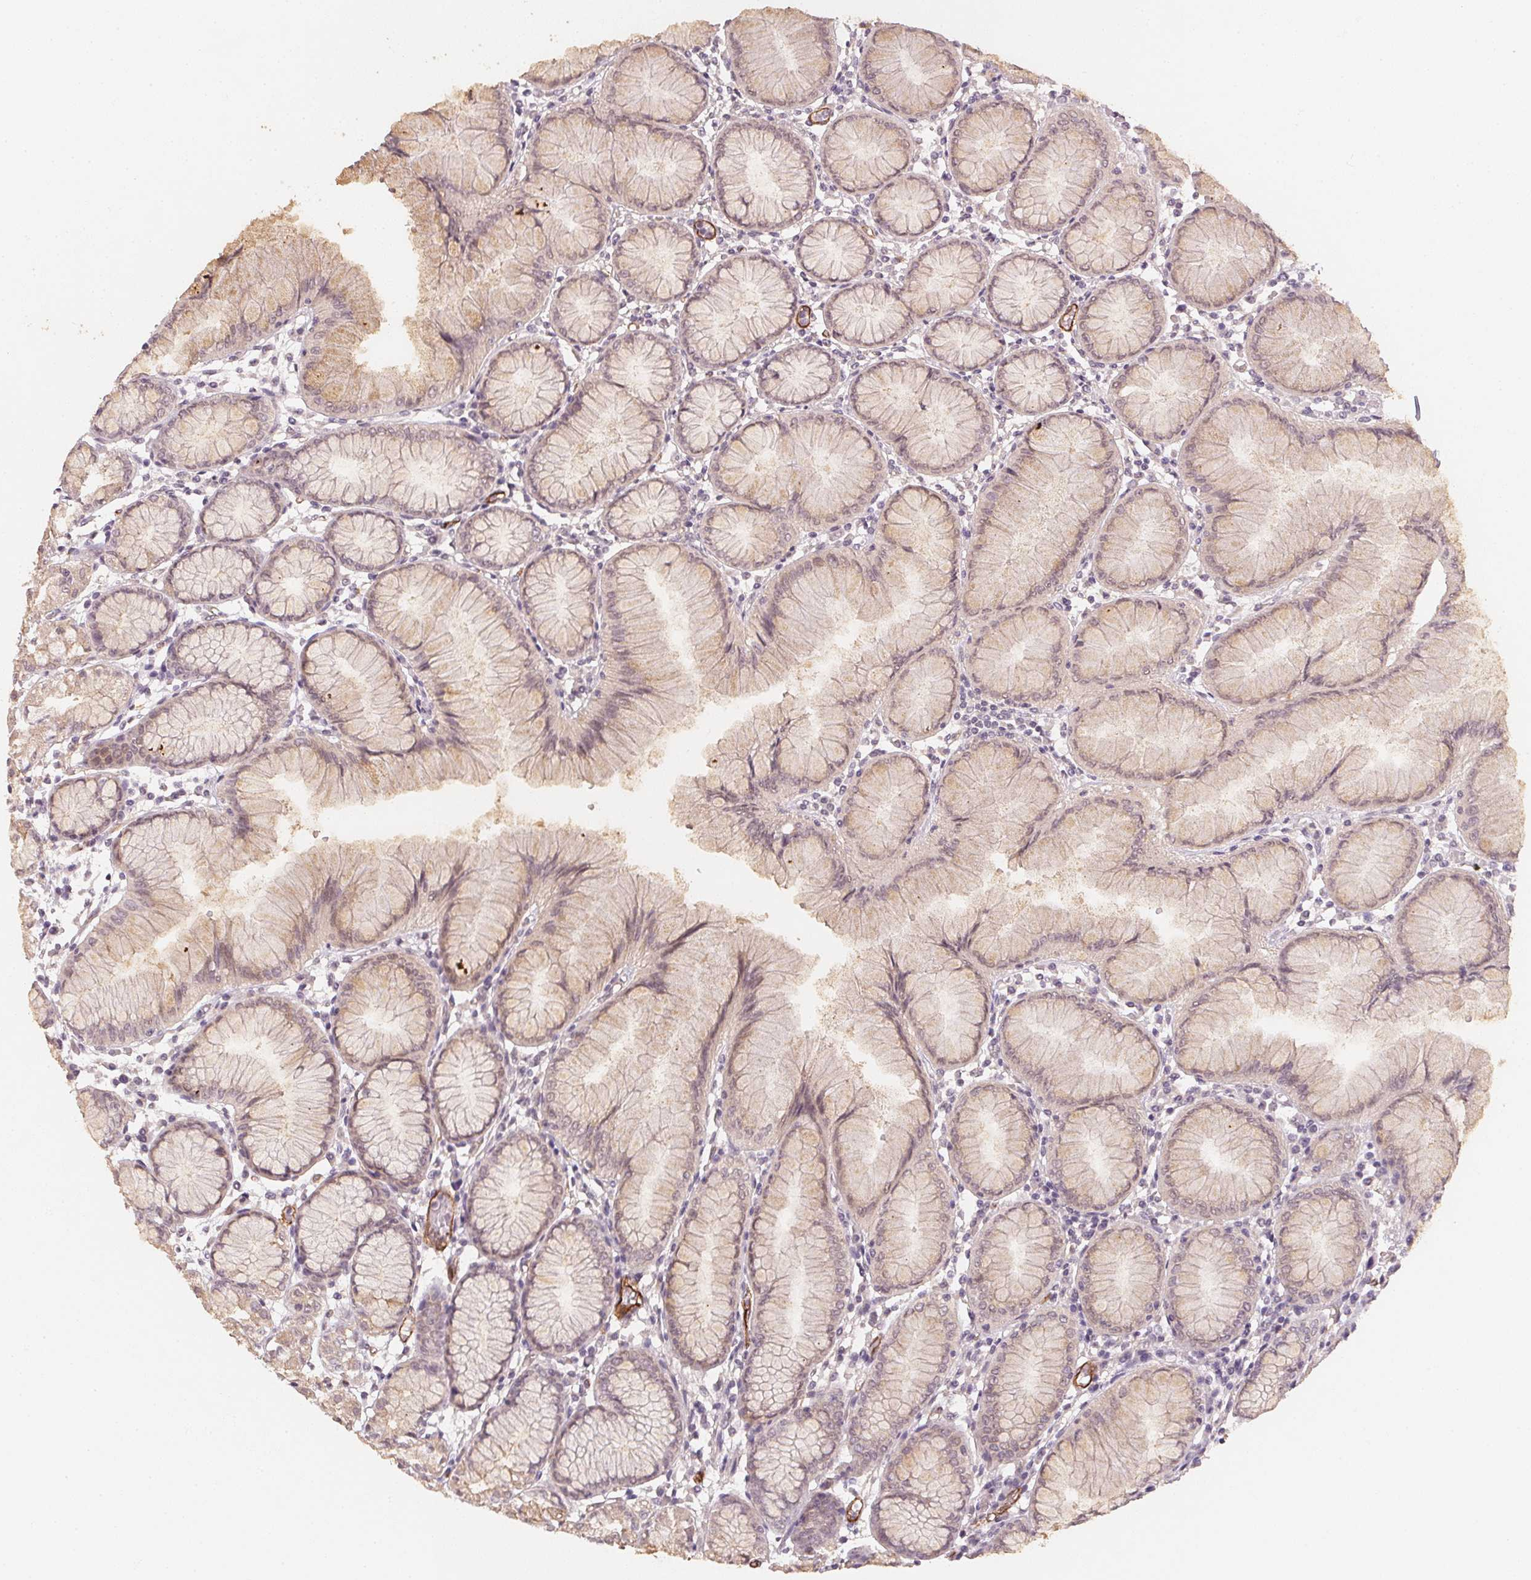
{"staining": {"intensity": "weak", "quantity": ">75%", "location": "cytoplasmic/membranous"}, "tissue": "stomach", "cell_type": "Glandular cells", "image_type": "normal", "snomed": [{"axis": "morphology", "description": "Normal tissue, NOS"}, {"axis": "topography", "description": "Stomach"}], "caption": "This is a histology image of immunohistochemistry (IHC) staining of benign stomach, which shows weak expression in the cytoplasmic/membranous of glandular cells.", "gene": "CIB1", "patient": {"sex": "female", "age": 57}}